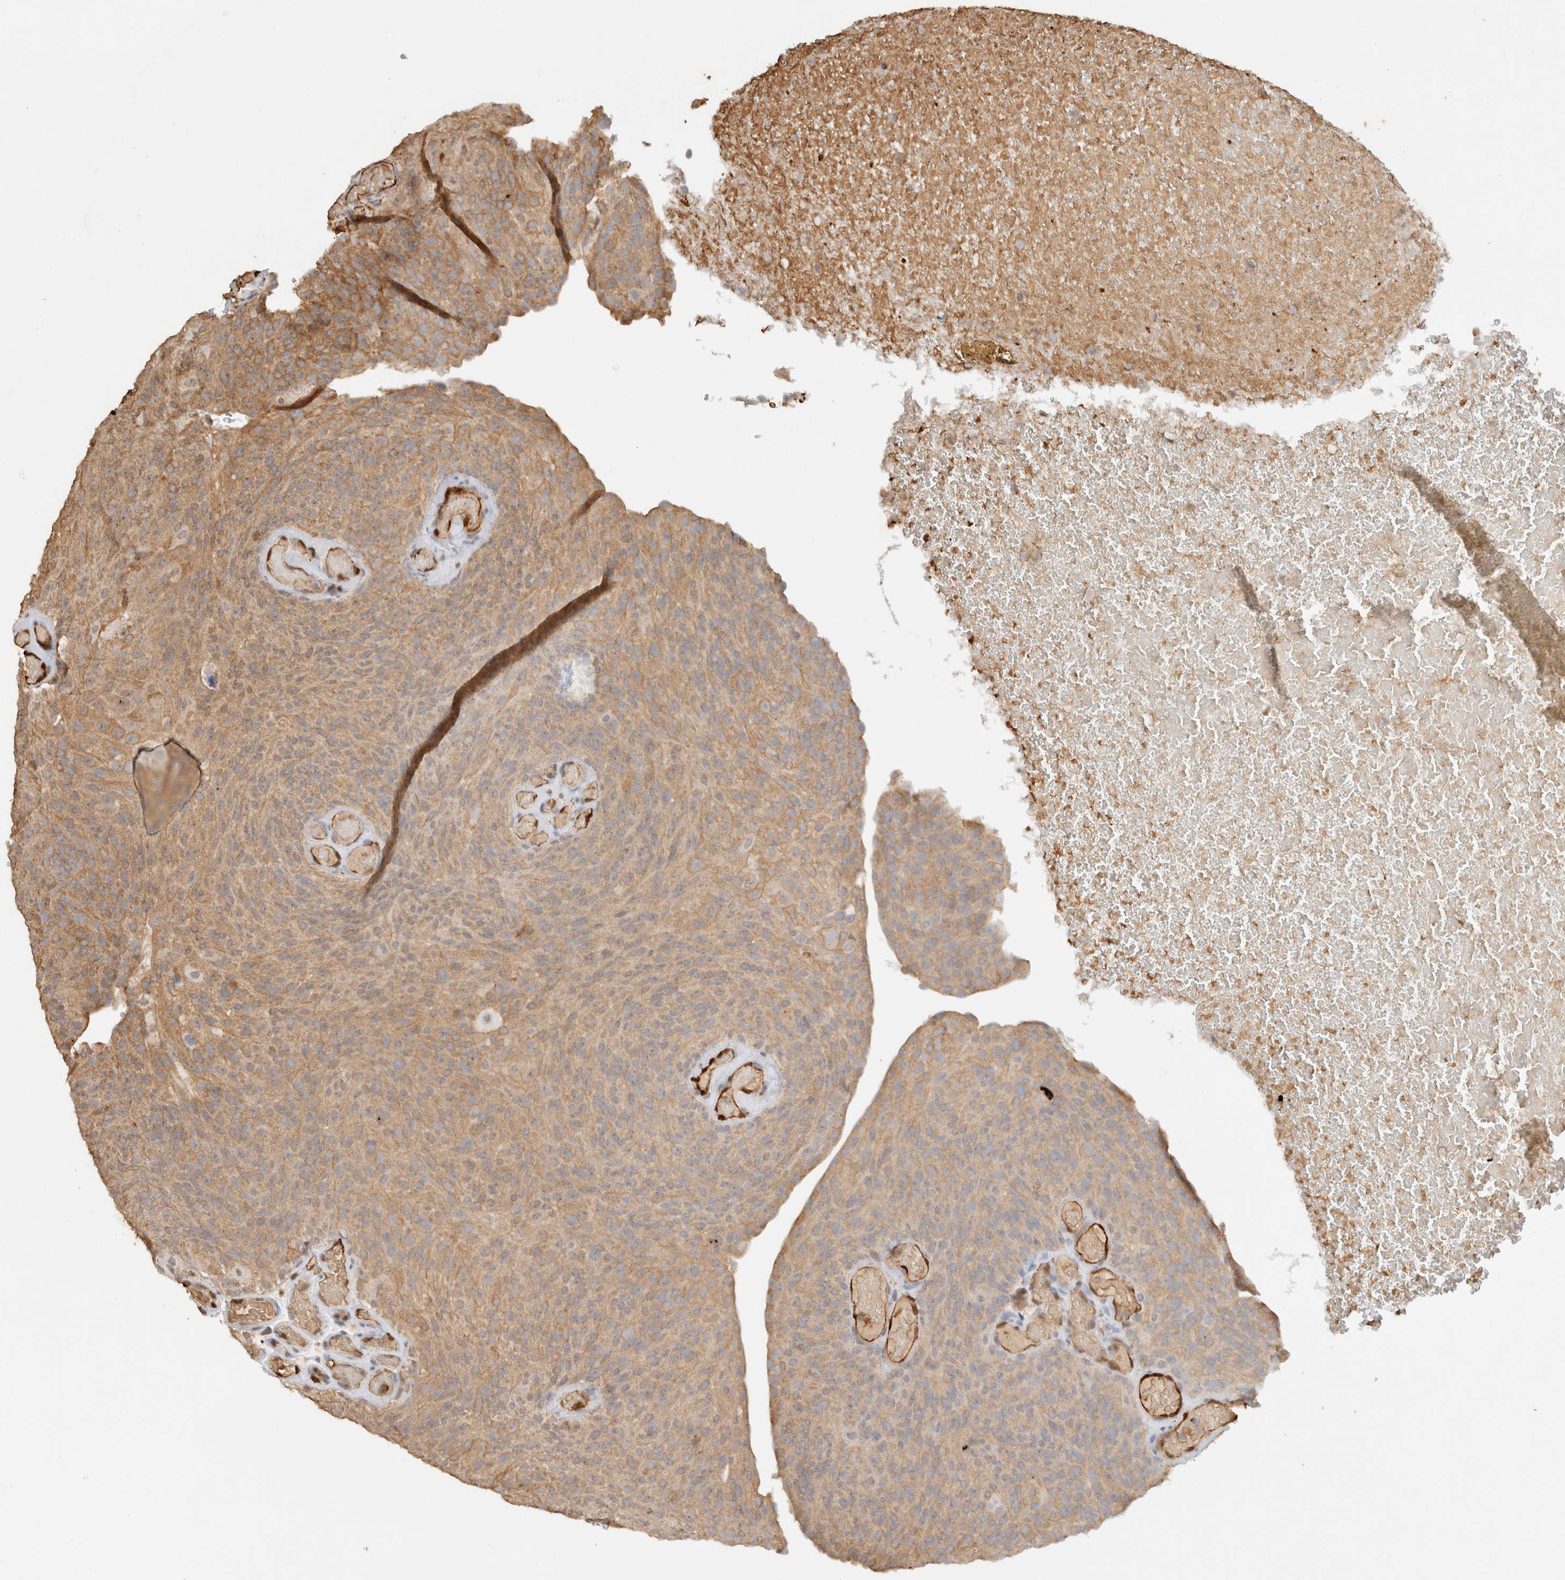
{"staining": {"intensity": "moderate", "quantity": ">75%", "location": "cytoplasmic/membranous"}, "tissue": "urothelial cancer", "cell_type": "Tumor cells", "image_type": "cancer", "snomed": [{"axis": "morphology", "description": "Urothelial carcinoma, Low grade"}, {"axis": "topography", "description": "Urinary bladder"}], "caption": "This is an image of immunohistochemistry staining of low-grade urothelial carcinoma, which shows moderate staining in the cytoplasmic/membranous of tumor cells.", "gene": "CA13", "patient": {"sex": "male", "age": 78}}